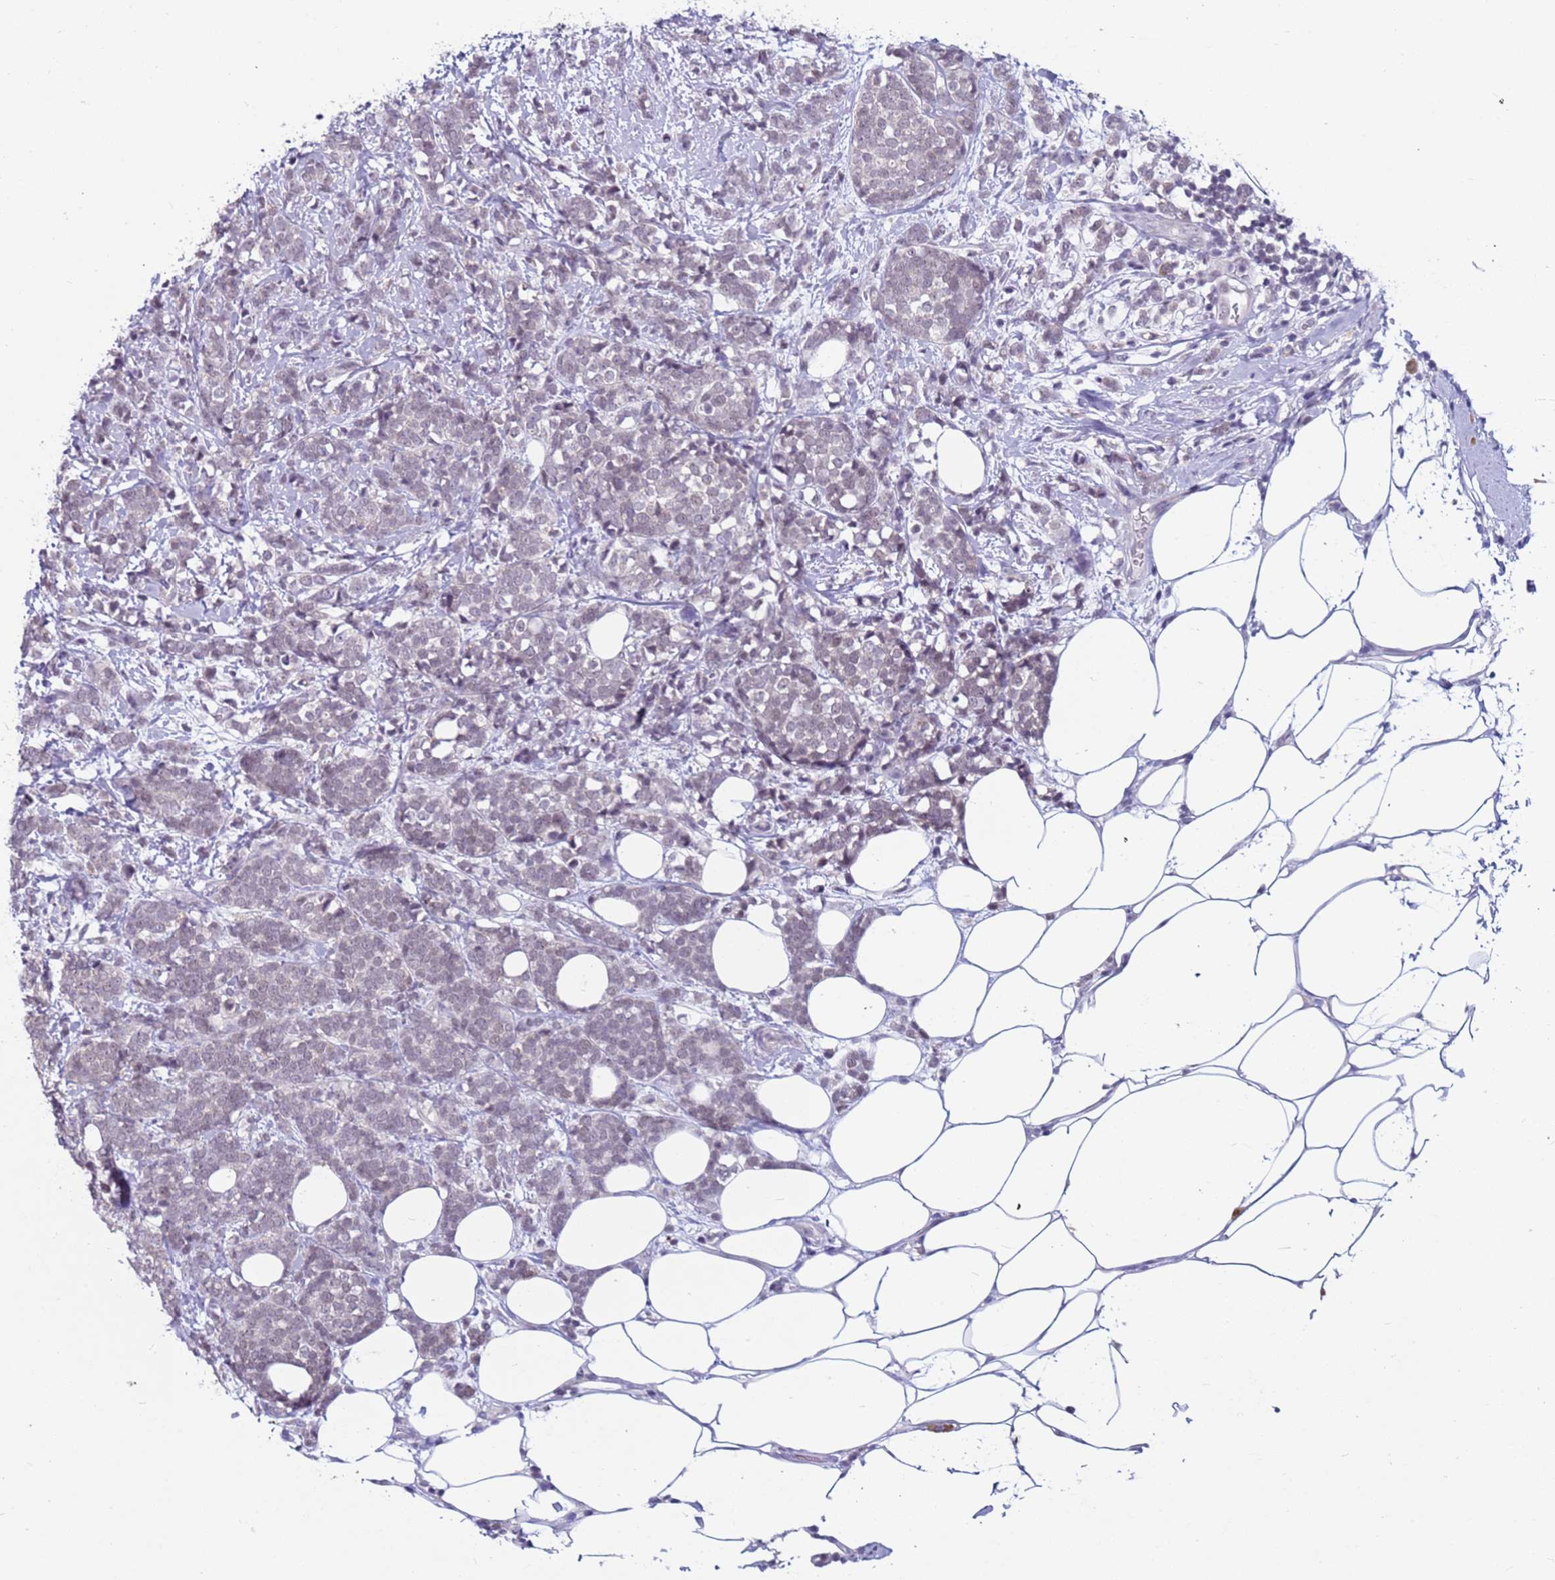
{"staining": {"intensity": "negative", "quantity": "none", "location": "none"}, "tissue": "breast cancer", "cell_type": "Tumor cells", "image_type": "cancer", "snomed": [{"axis": "morphology", "description": "Lobular carcinoma"}, {"axis": "topography", "description": "Breast"}], "caption": "Immunohistochemistry (IHC) of human breast cancer (lobular carcinoma) displays no positivity in tumor cells. Nuclei are stained in blue.", "gene": "CDK2AP2", "patient": {"sex": "female", "age": 58}}